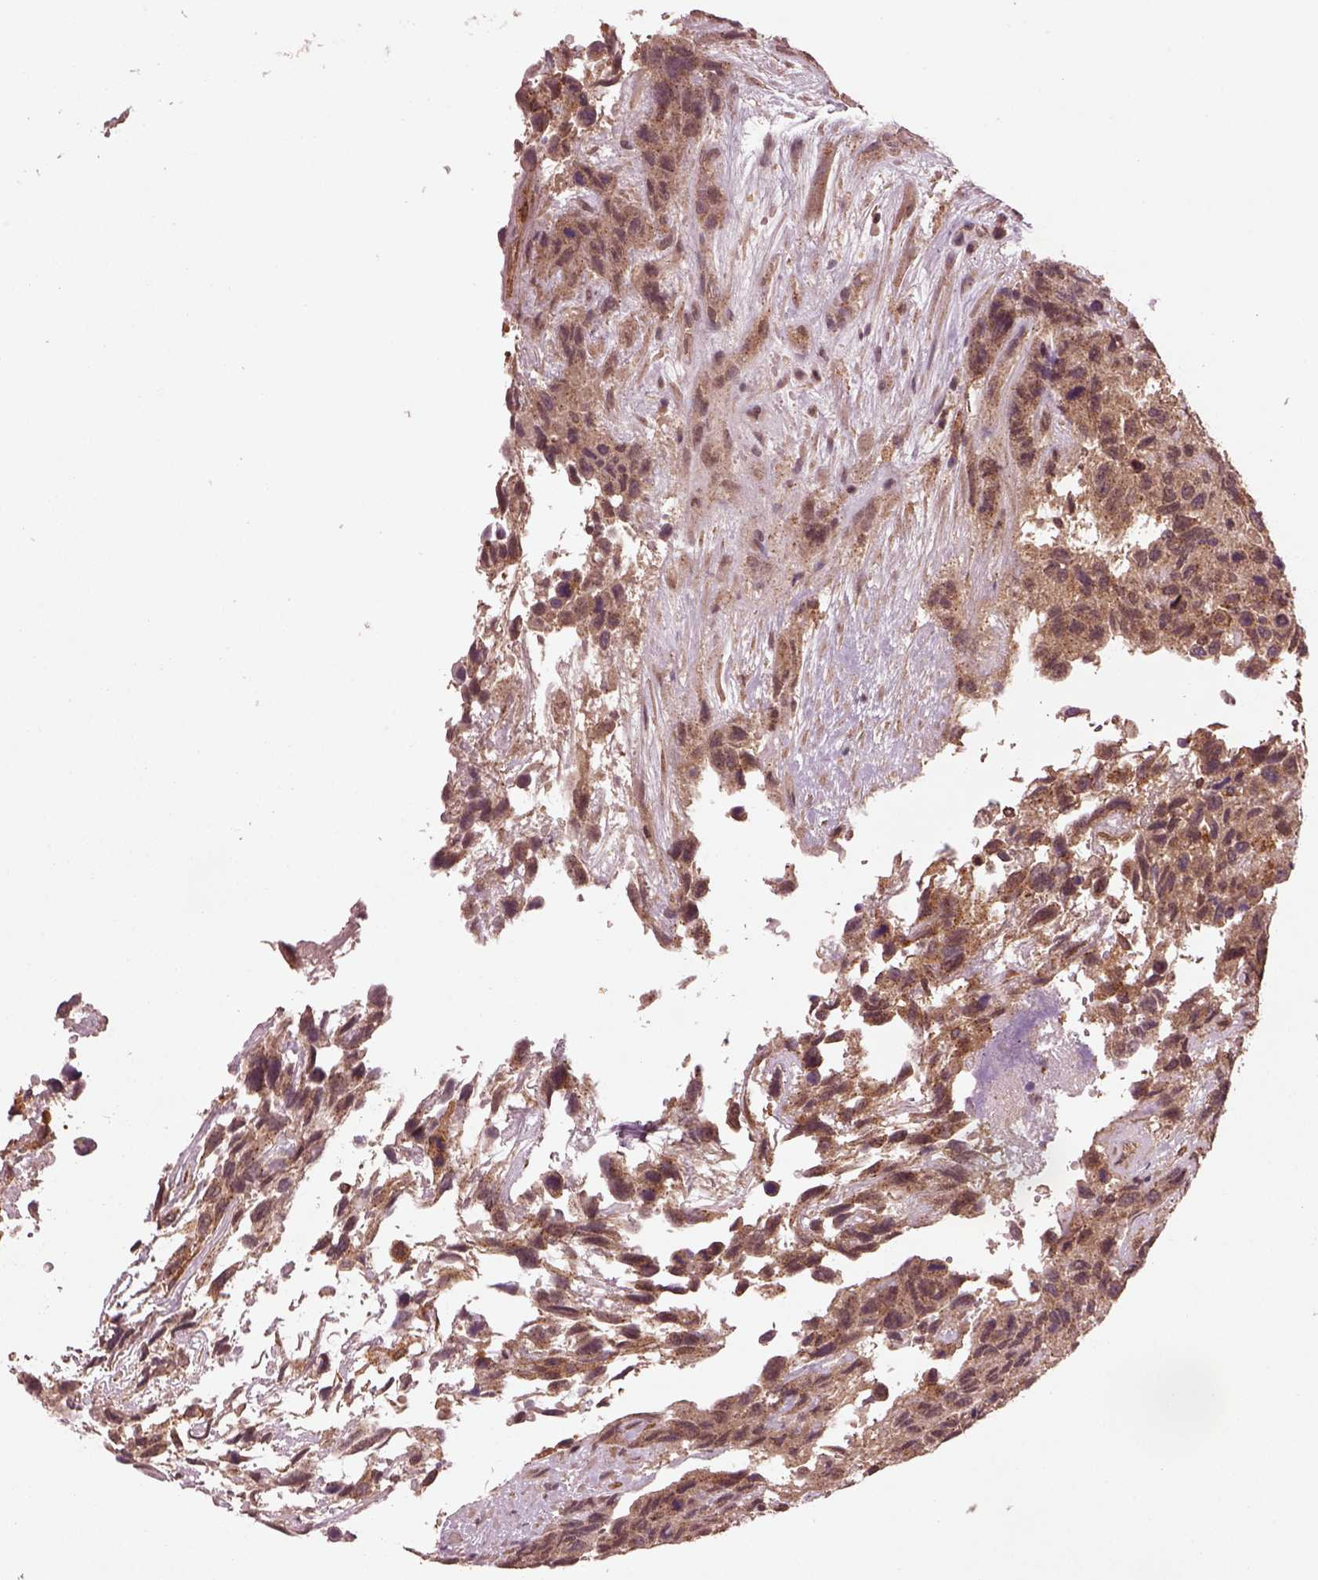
{"staining": {"intensity": "moderate", "quantity": "25%-75%", "location": "cytoplasmic/membranous"}, "tissue": "urothelial cancer", "cell_type": "Tumor cells", "image_type": "cancer", "snomed": [{"axis": "morphology", "description": "Urothelial carcinoma, High grade"}, {"axis": "topography", "description": "Urinary bladder"}], "caption": "Tumor cells display medium levels of moderate cytoplasmic/membranous staining in about 25%-75% of cells in urothelial cancer.", "gene": "WASHC2A", "patient": {"sex": "female", "age": 70}}